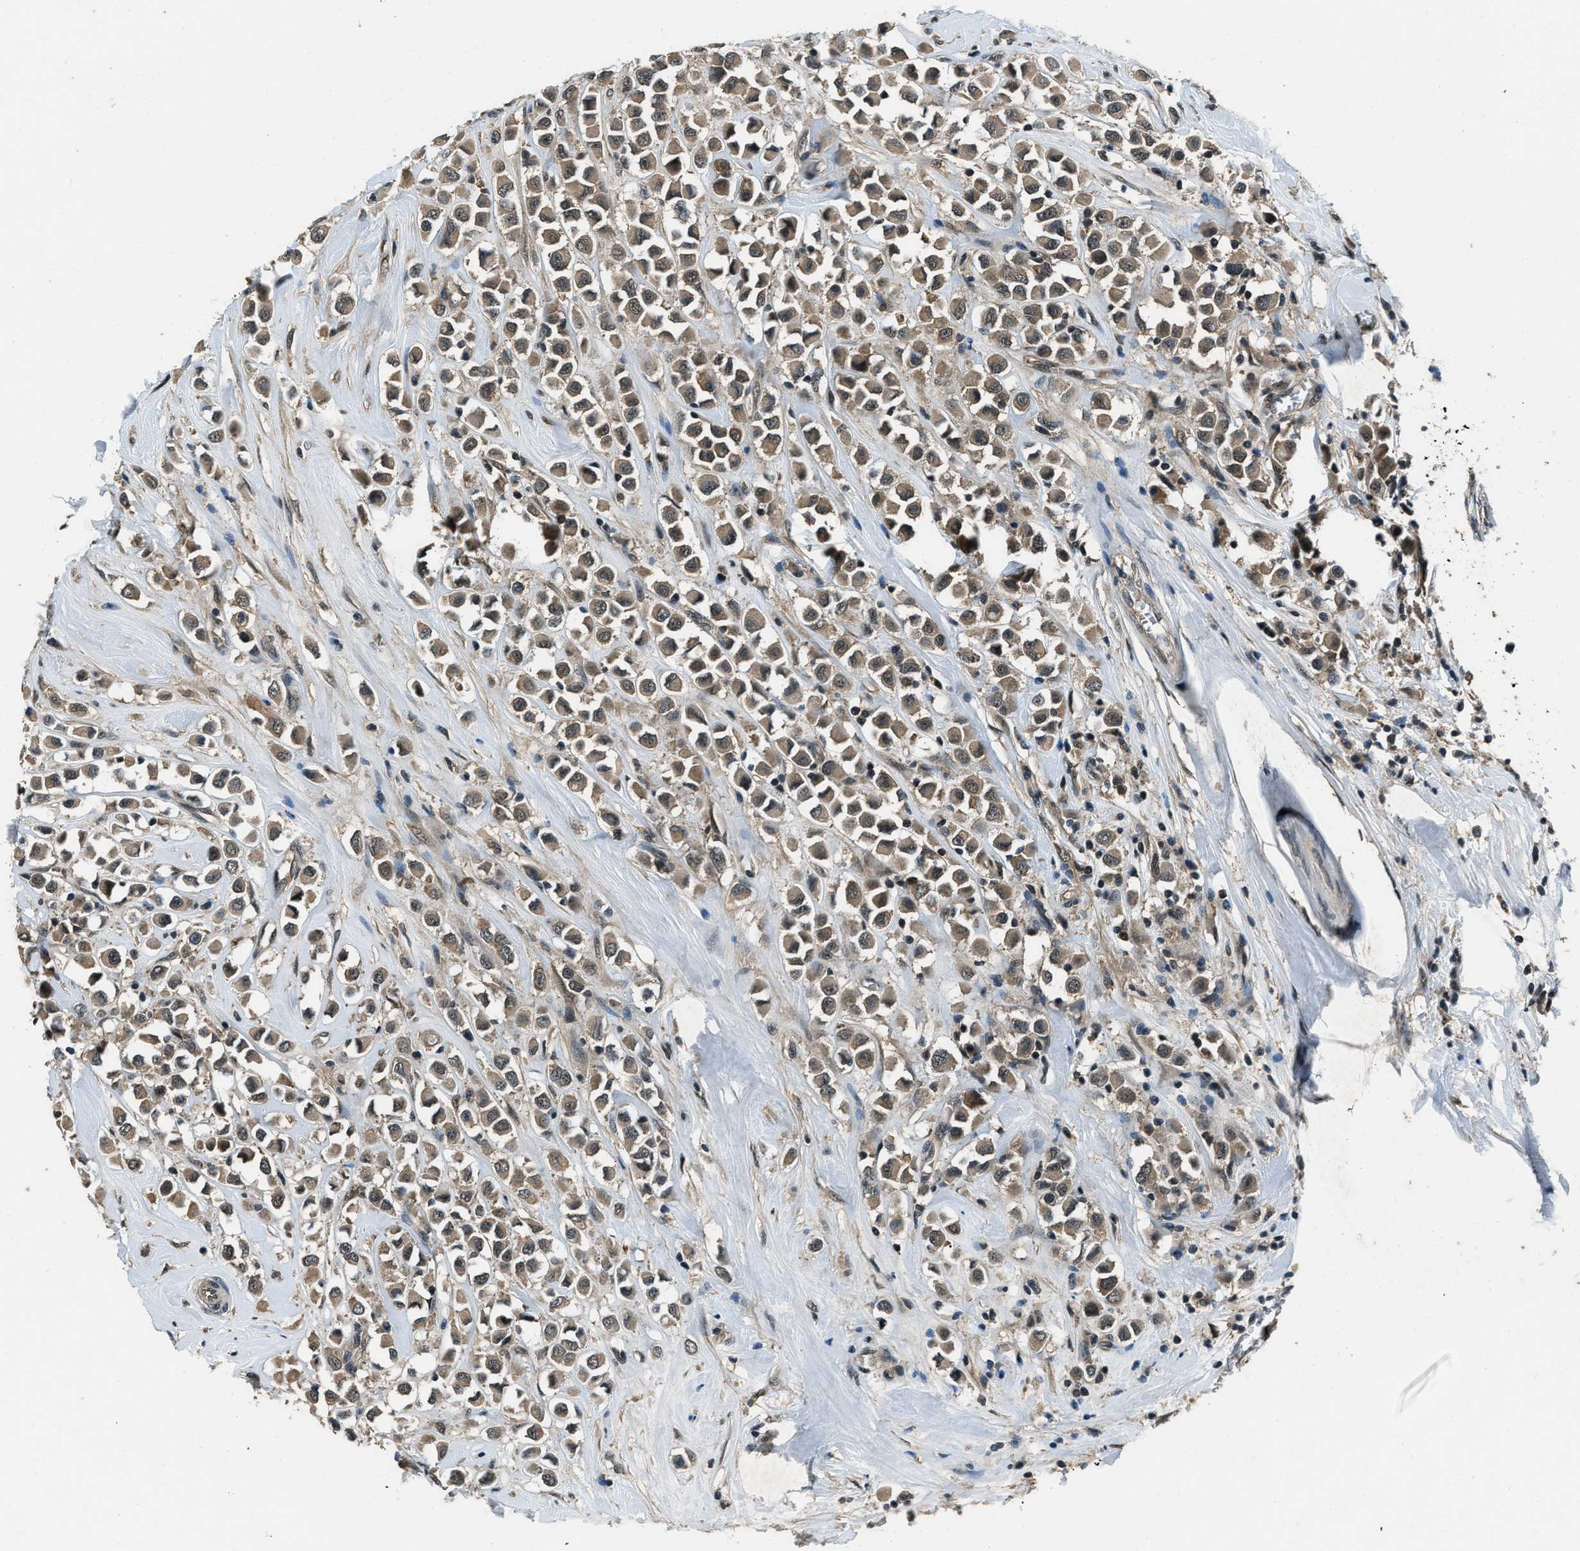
{"staining": {"intensity": "moderate", "quantity": ">75%", "location": "cytoplasmic/membranous"}, "tissue": "breast cancer", "cell_type": "Tumor cells", "image_type": "cancer", "snomed": [{"axis": "morphology", "description": "Duct carcinoma"}, {"axis": "topography", "description": "Breast"}], "caption": "Immunohistochemistry (DAB) staining of human breast cancer demonstrates moderate cytoplasmic/membranous protein staining in approximately >75% of tumor cells.", "gene": "NUDCD3", "patient": {"sex": "female", "age": 61}}